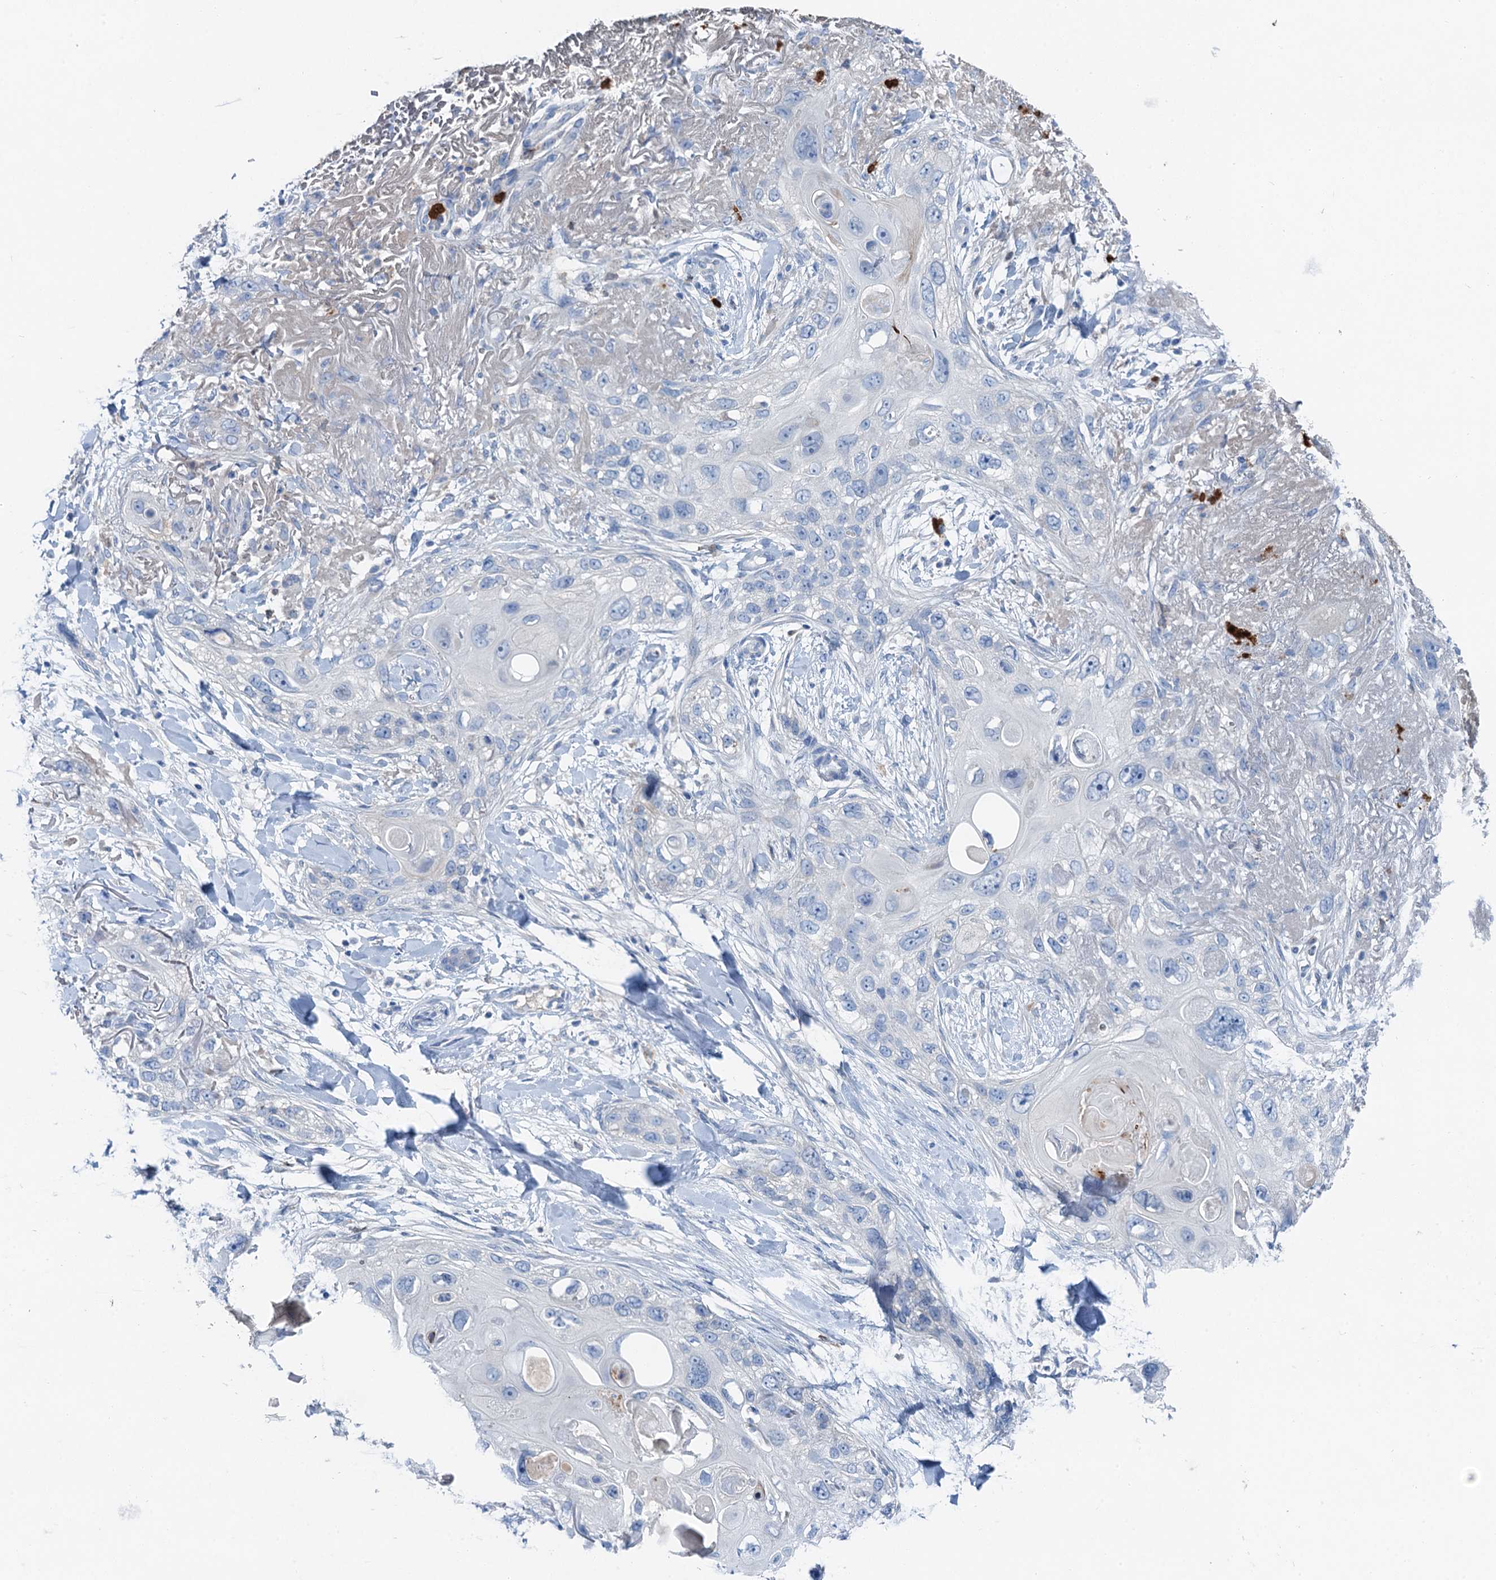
{"staining": {"intensity": "negative", "quantity": "none", "location": "none"}, "tissue": "skin cancer", "cell_type": "Tumor cells", "image_type": "cancer", "snomed": [{"axis": "morphology", "description": "Normal tissue, NOS"}, {"axis": "morphology", "description": "Squamous cell carcinoma, NOS"}, {"axis": "topography", "description": "Skin"}], "caption": "Tumor cells show no significant expression in skin cancer.", "gene": "OTOA", "patient": {"sex": "male", "age": 72}}